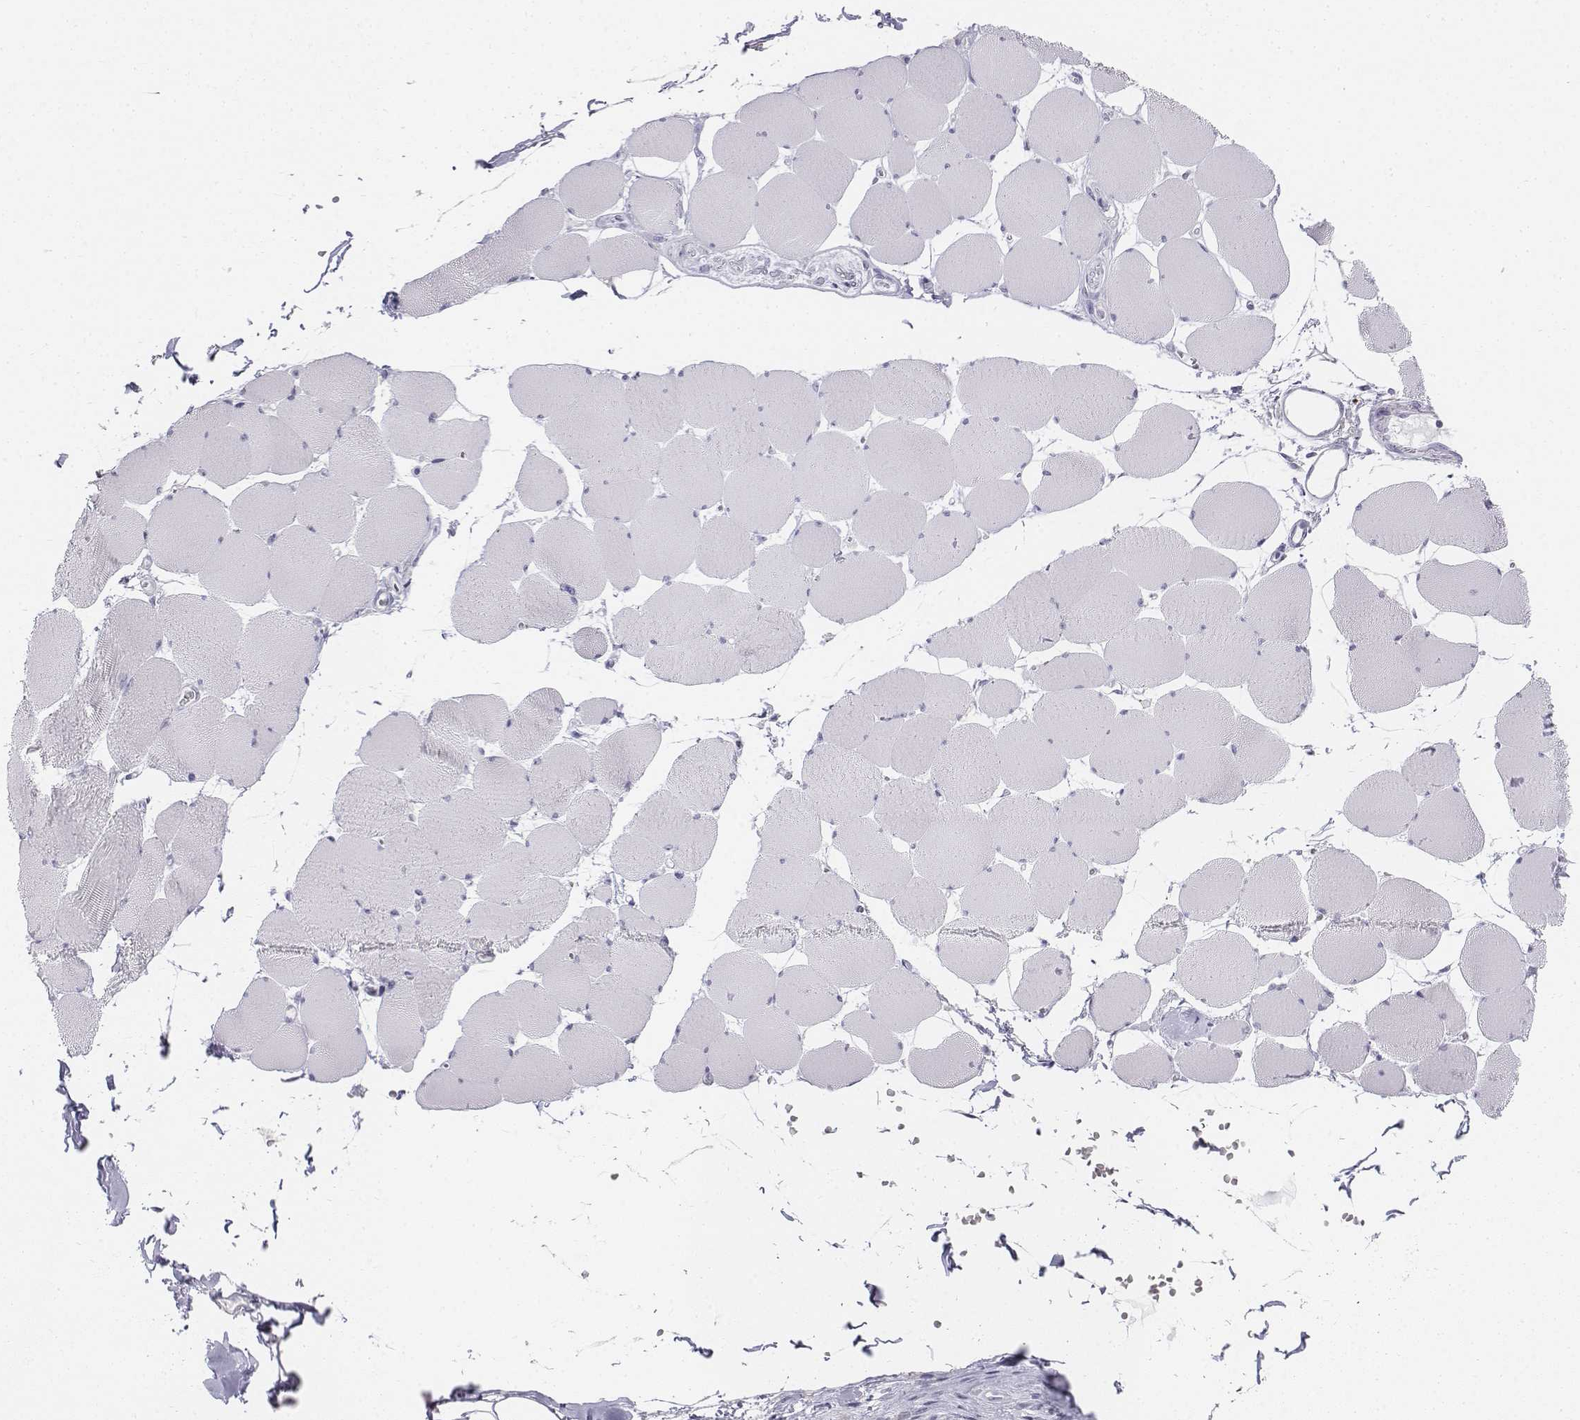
{"staining": {"intensity": "negative", "quantity": "none", "location": "none"}, "tissue": "skeletal muscle", "cell_type": "Myocytes", "image_type": "normal", "snomed": [{"axis": "morphology", "description": "Normal tissue, NOS"}, {"axis": "topography", "description": "Skeletal muscle"}], "caption": "High magnification brightfield microscopy of unremarkable skeletal muscle stained with DAB (3,3'-diaminobenzidine) (brown) and counterstained with hematoxylin (blue): myocytes show no significant positivity. (DAB immunohistochemistry (IHC) with hematoxylin counter stain).", "gene": "TH", "patient": {"sex": "female", "age": 75}}